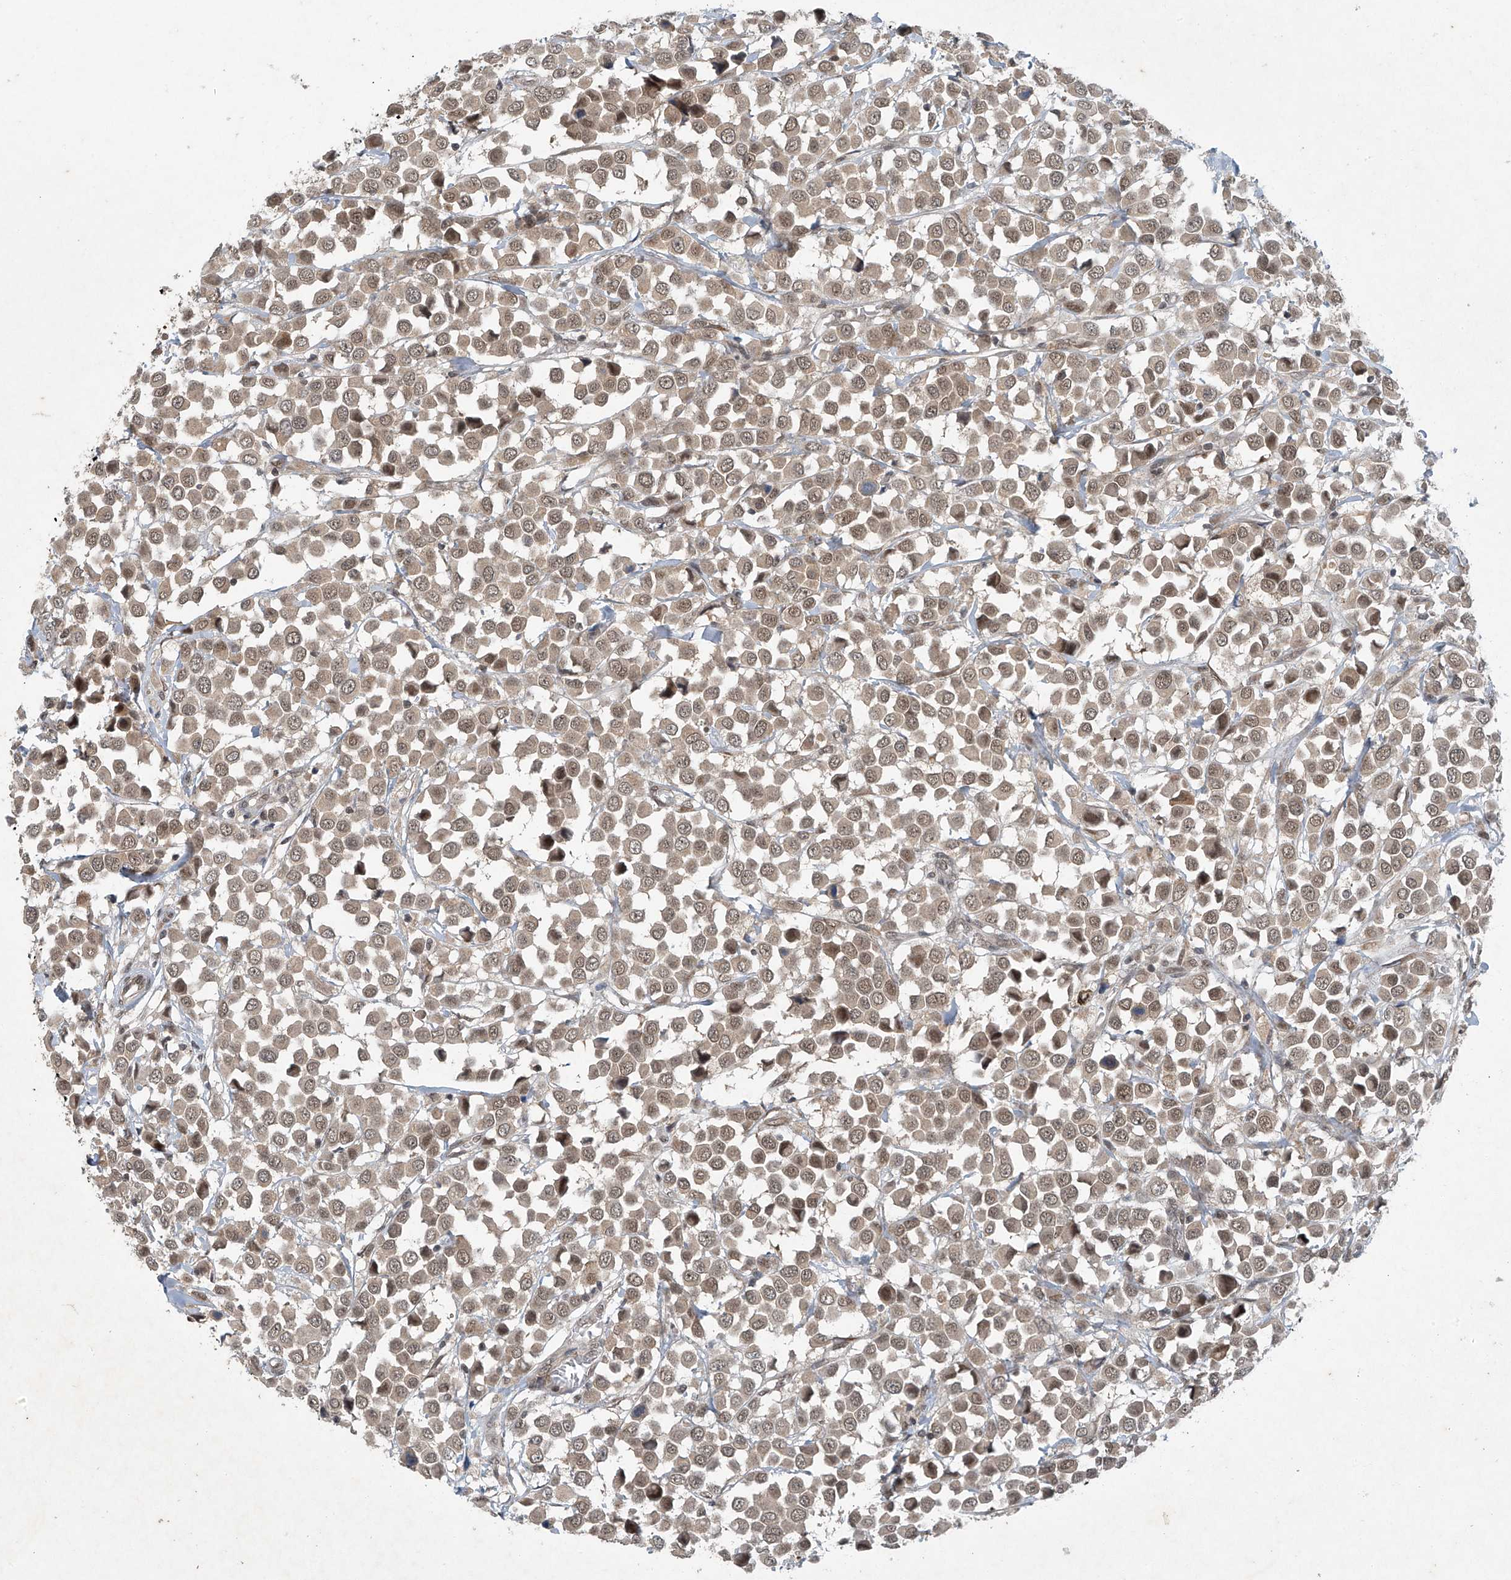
{"staining": {"intensity": "weak", "quantity": ">75%", "location": "cytoplasmic/membranous,nuclear"}, "tissue": "breast cancer", "cell_type": "Tumor cells", "image_type": "cancer", "snomed": [{"axis": "morphology", "description": "Duct carcinoma"}, {"axis": "topography", "description": "Breast"}], "caption": "This image exhibits infiltrating ductal carcinoma (breast) stained with immunohistochemistry to label a protein in brown. The cytoplasmic/membranous and nuclear of tumor cells show weak positivity for the protein. Nuclei are counter-stained blue.", "gene": "TAF8", "patient": {"sex": "female", "age": 61}}